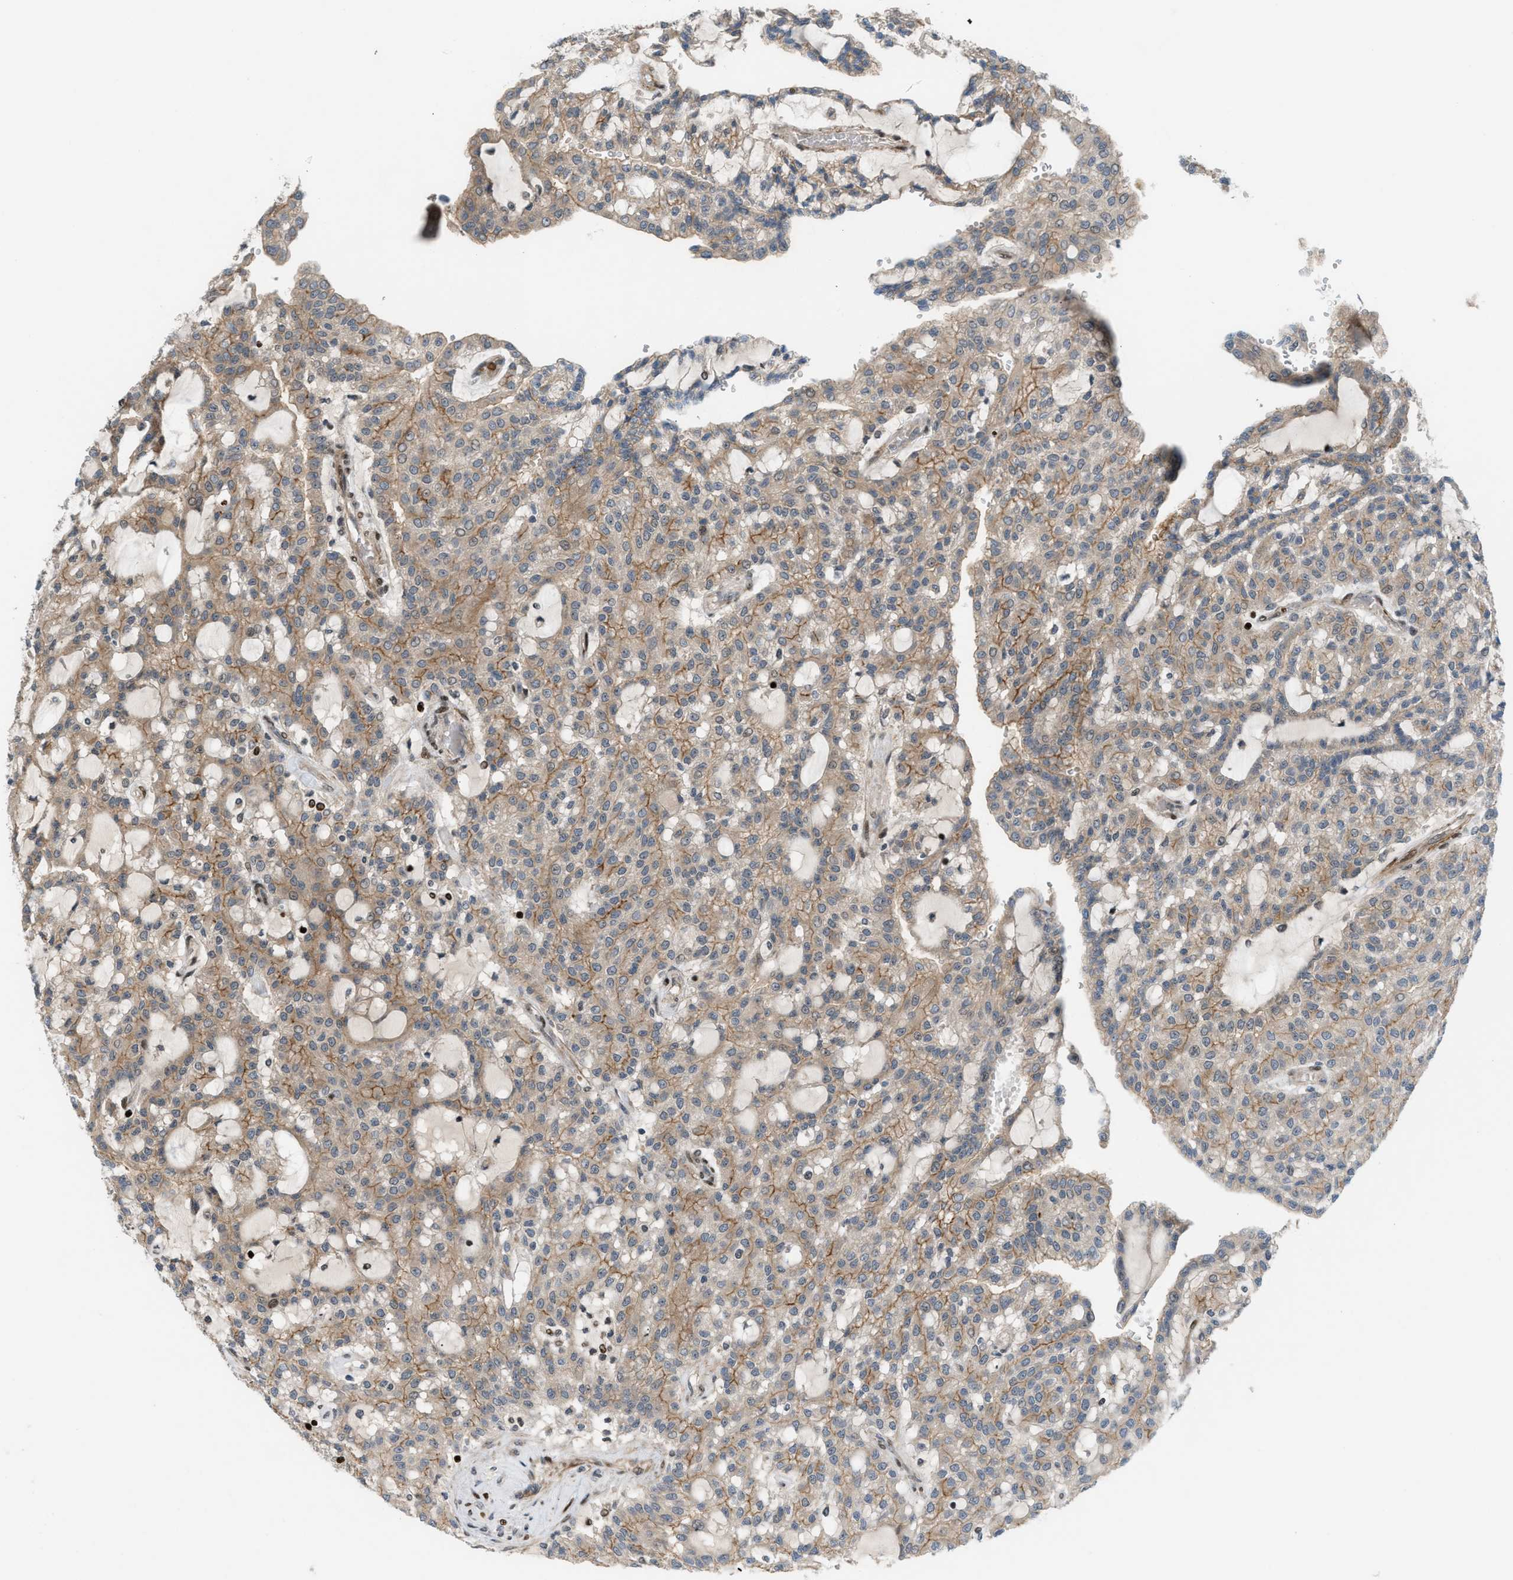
{"staining": {"intensity": "weak", "quantity": ">75%", "location": "cytoplasmic/membranous"}, "tissue": "renal cancer", "cell_type": "Tumor cells", "image_type": "cancer", "snomed": [{"axis": "morphology", "description": "Adenocarcinoma, NOS"}, {"axis": "topography", "description": "Kidney"}], "caption": "IHC micrograph of neoplastic tissue: renal cancer stained using IHC shows low levels of weak protein expression localized specifically in the cytoplasmic/membranous of tumor cells, appearing as a cytoplasmic/membranous brown color.", "gene": "ZNF276", "patient": {"sex": "male", "age": 63}}